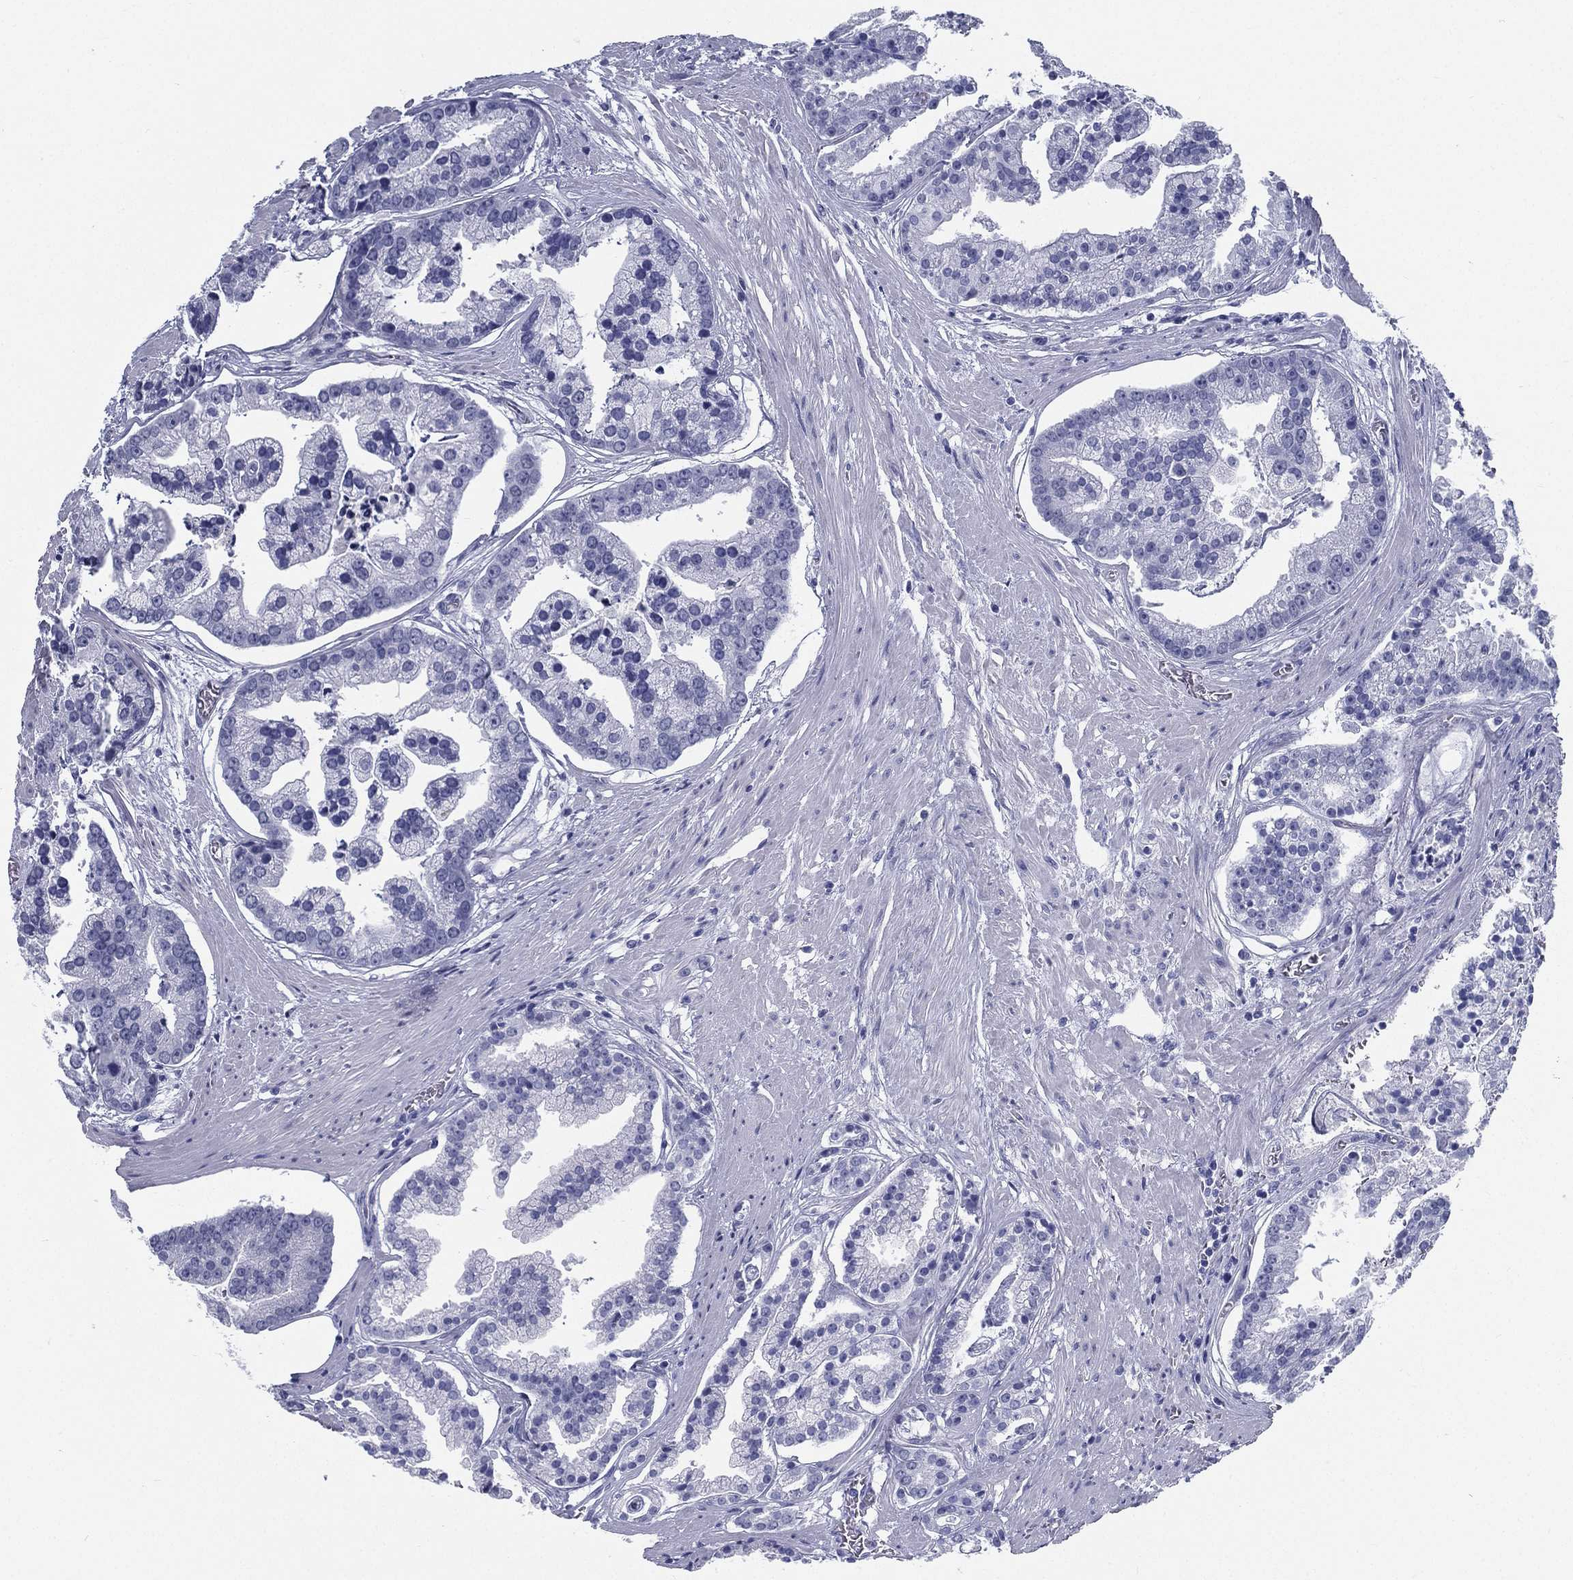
{"staining": {"intensity": "negative", "quantity": "none", "location": "none"}, "tissue": "prostate cancer", "cell_type": "Tumor cells", "image_type": "cancer", "snomed": [{"axis": "morphology", "description": "Adenocarcinoma, NOS"}, {"axis": "topography", "description": "Prostate and seminal vesicle, NOS"}, {"axis": "topography", "description": "Prostate"}], "caption": "This is an IHC histopathology image of prostate adenocarcinoma. There is no staining in tumor cells.", "gene": "ATP1B2", "patient": {"sex": "male", "age": 44}}